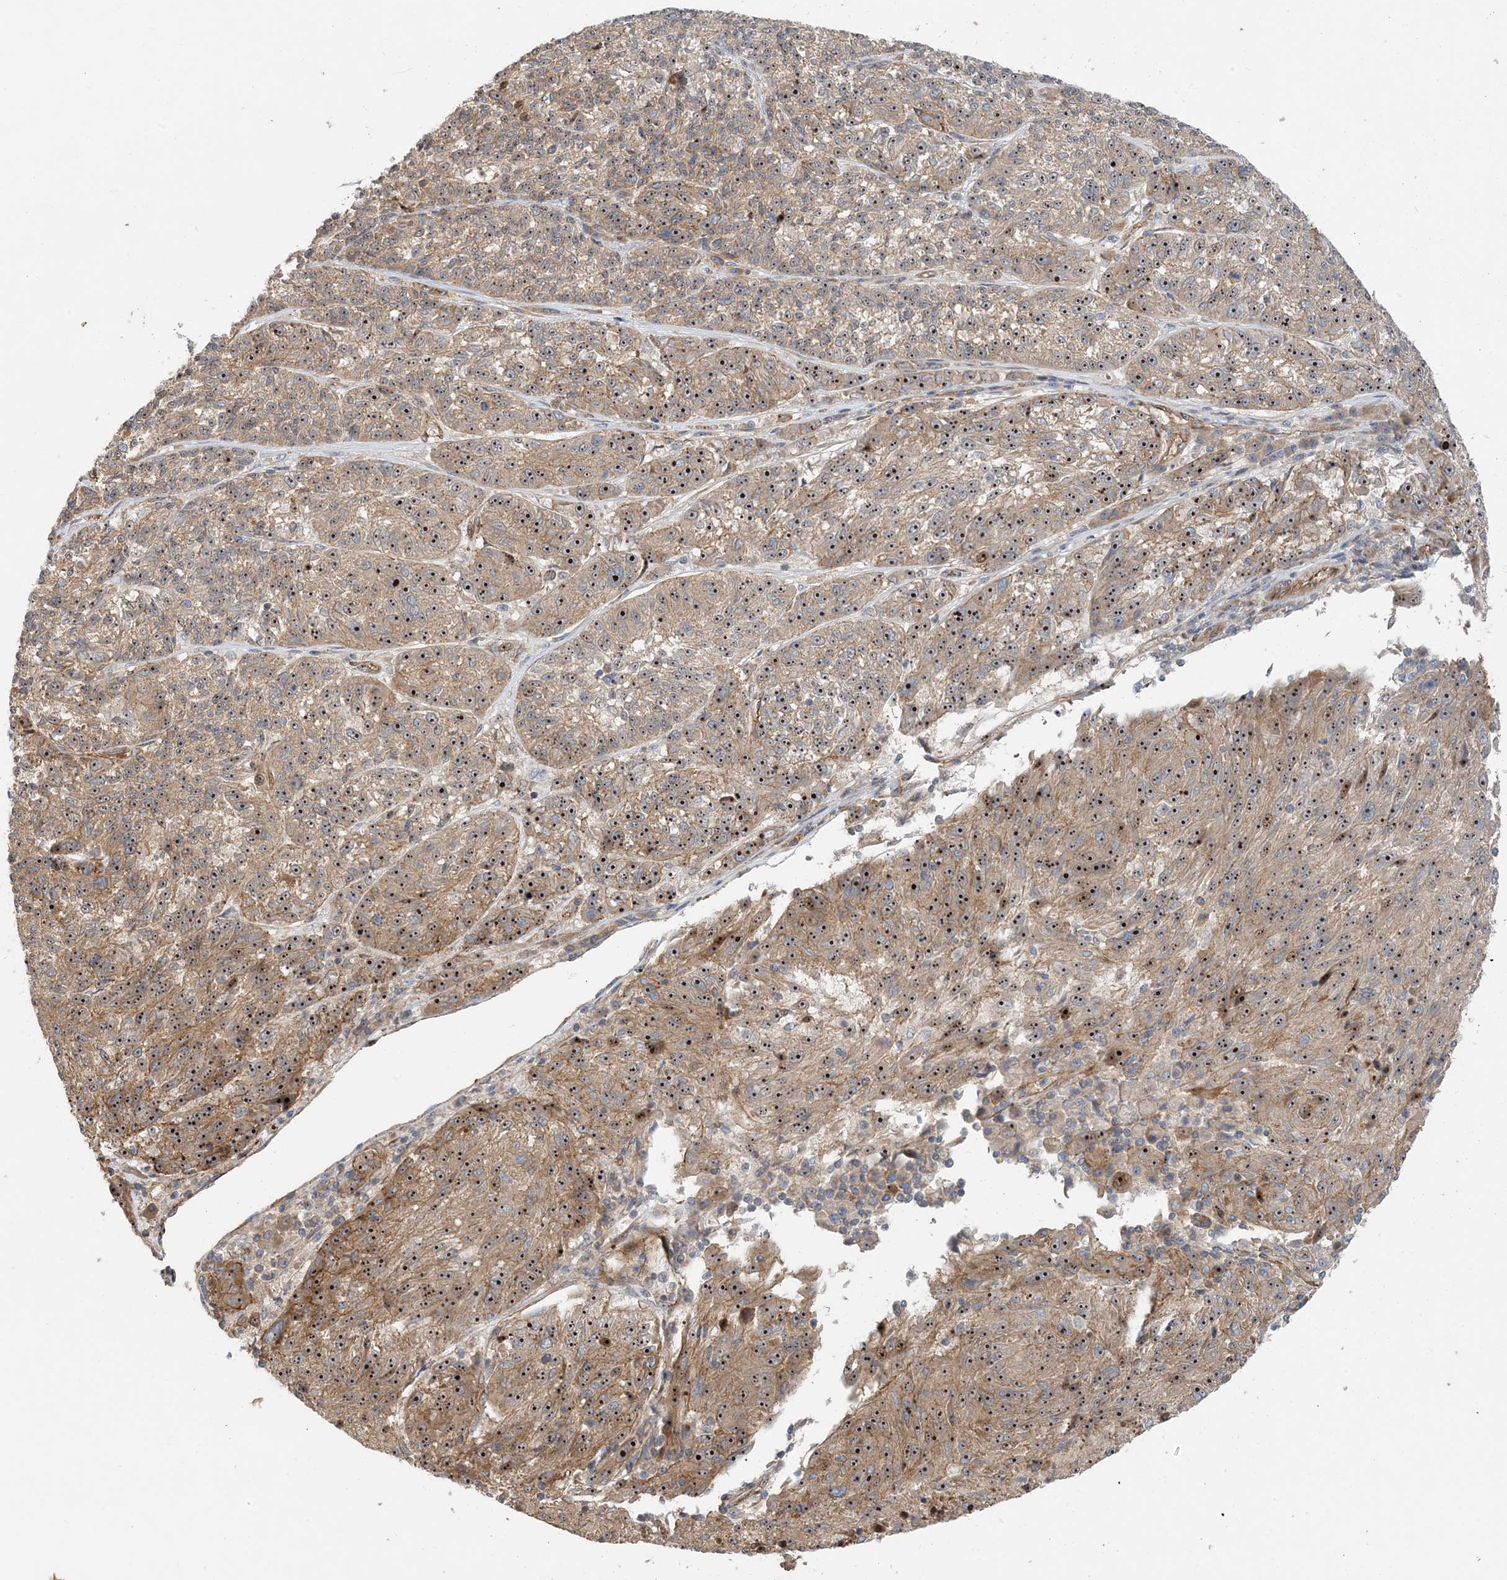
{"staining": {"intensity": "moderate", "quantity": ">75%", "location": "cytoplasmic/membranous,nuclear"}, "tissue": "melanoma", "cell_type": "Tumor cells", "image_type": "cancer", "snomed": [{"axis": "morphology", "description": "Malignant melanoma, NOS"}, {"axis": "topography", "description": "Skin"}], "caption": "A medium amount of moderate cytoplasmic/membranous and nuclear positivity is identified in about >75% of tumor cells in melanoma tissue.", "gene": "MYL5", "patient": {"sex": "male", "age": 53}}